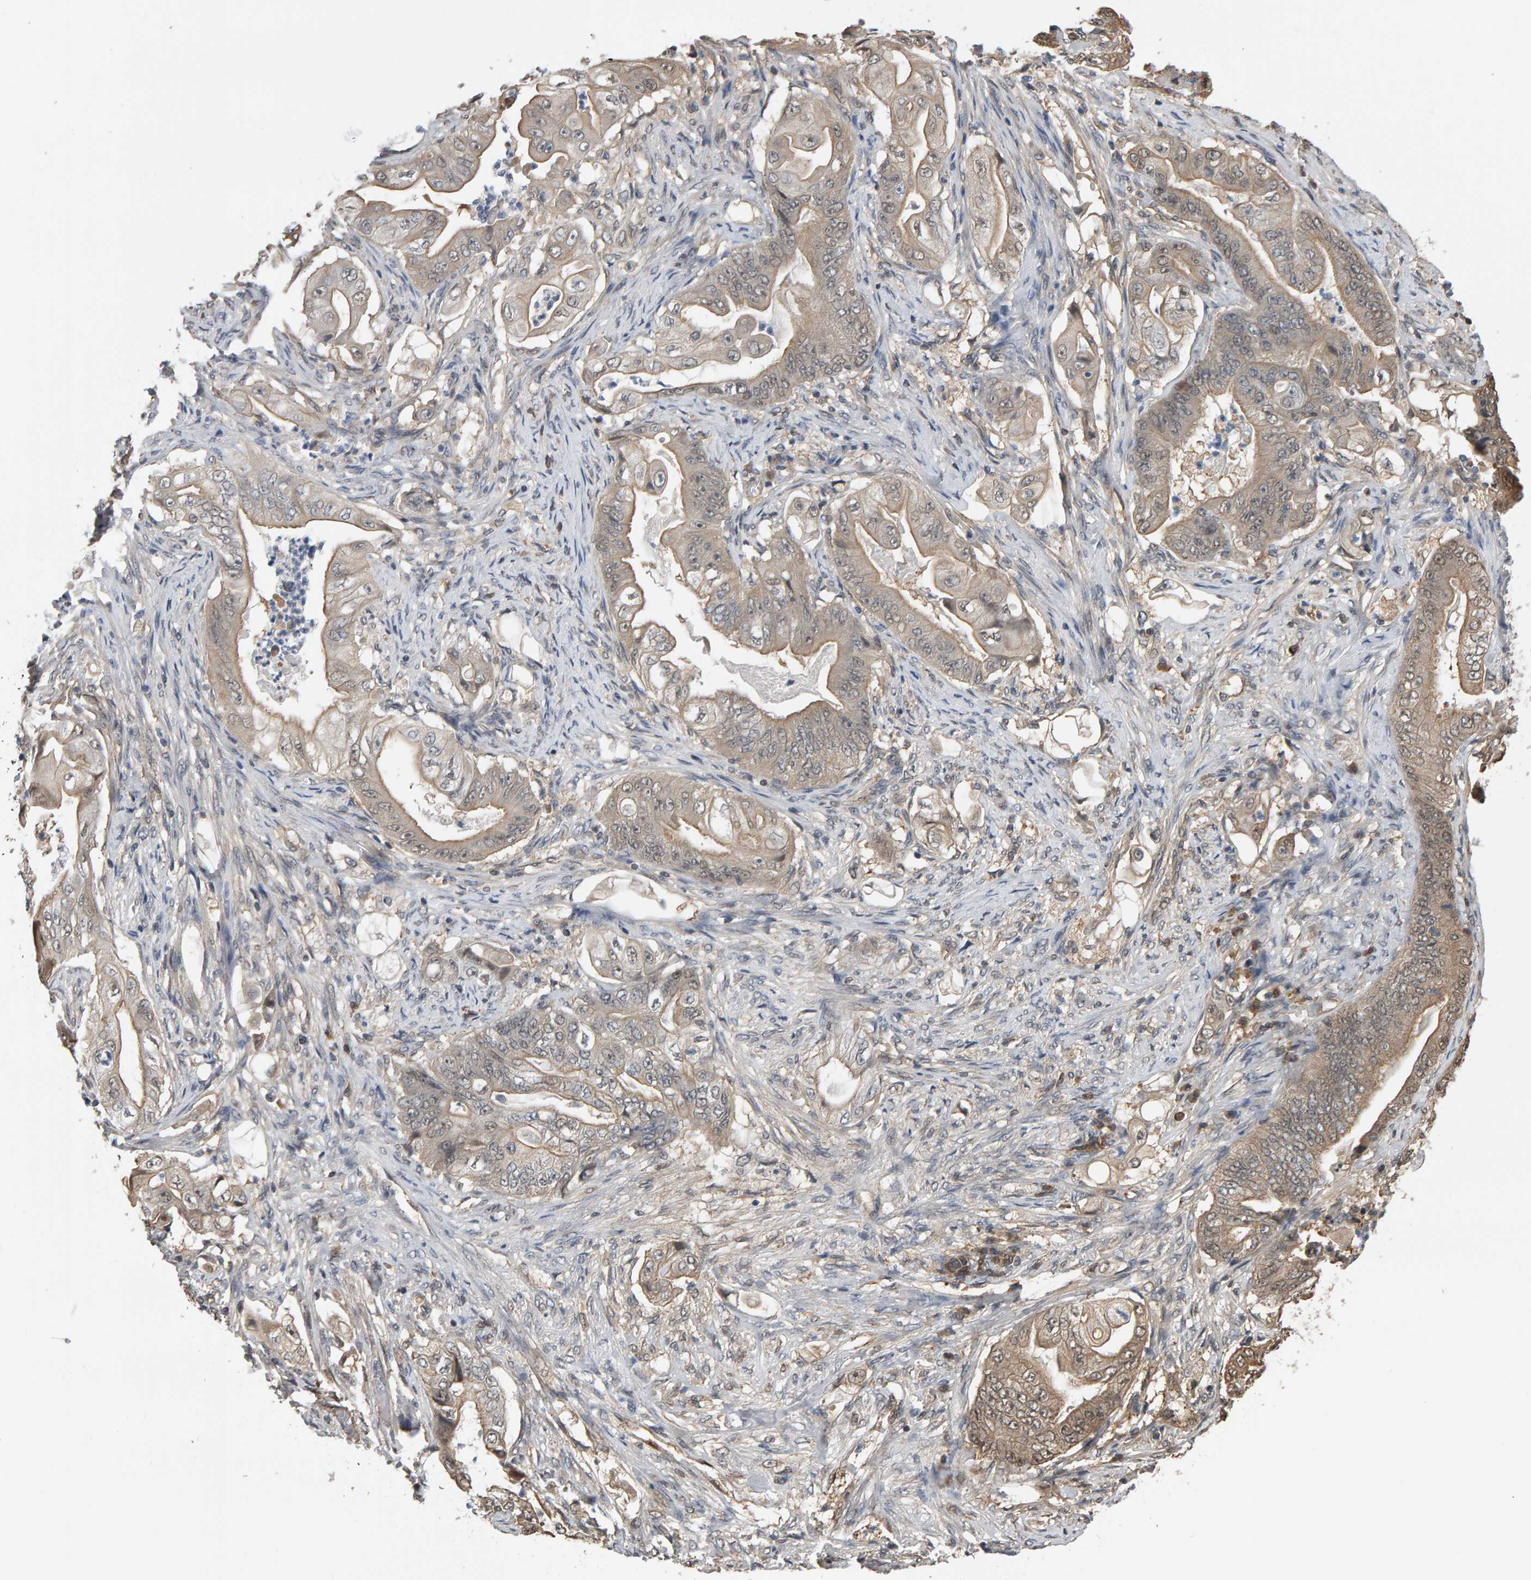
{"staining": {"intensity": "weak", "quantity": ">75%", "location": "cytoplasmic/membranous"}, "tissue": "stomach cancer", "cell_type": "Tumor cells", "image_type": "cancer", "snomed": [{"axis": "morphology", "description": "Adenocarcinoma, NOS"}, {"axis": "topography", "description": "Stomach"}], "caption": "Immunohistochemical staining of human stomach cancer shows low levels of weak cytoplasmic/membranous expression in approximately >75% of tumor cells. (DAB IHC, brown staining for protein, blue staining for nuclei).", "gene": "COASY", "patient": {"sex": "female", "age": 73}}